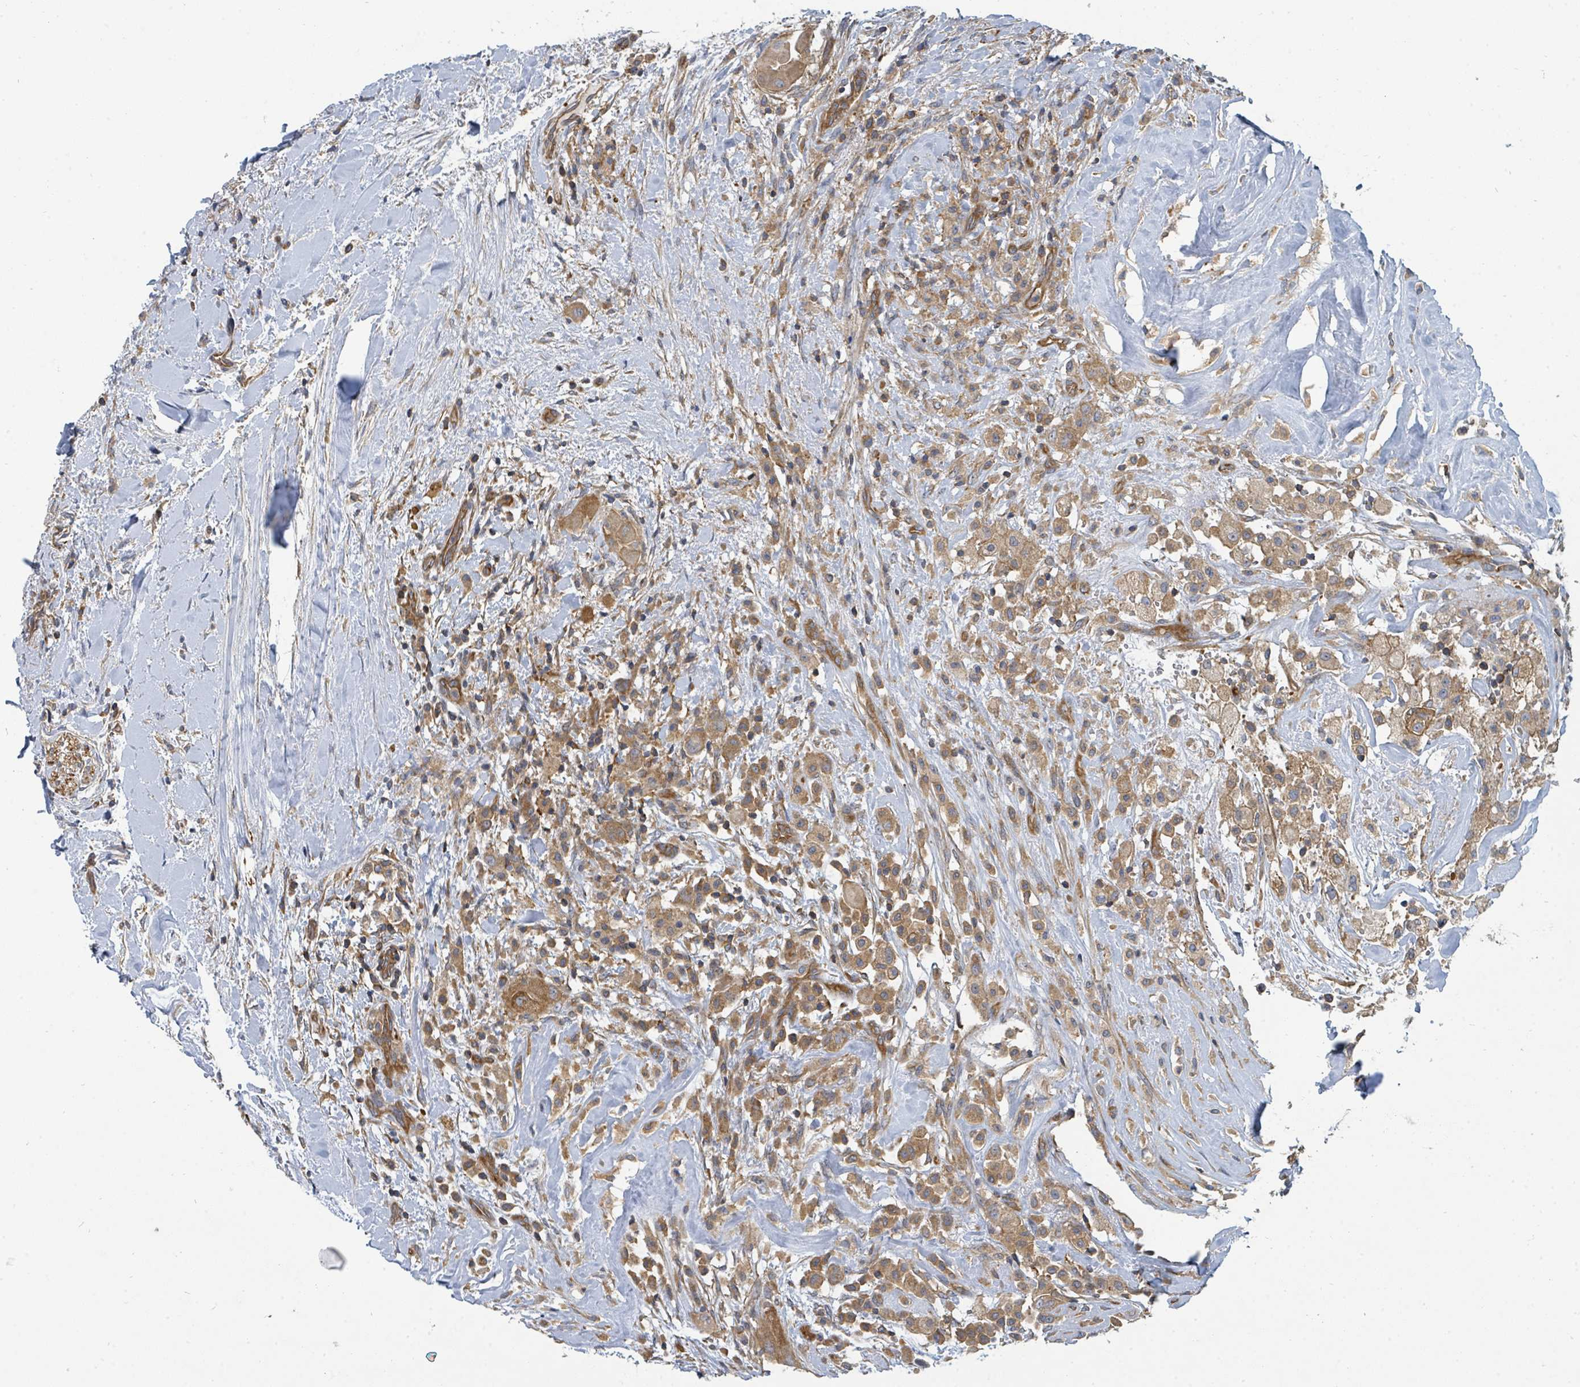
{"staining": {"intensity": "moderate", "quantity": "25%-75%", "location": "cytoplasmic/membranous"}, "tissue": "thyroid cancer", "cell_type": "Tumor cells", "image_type": "cancer", "snomed": [{"axis": "morphology", "description": "Normal tissue, NOS"}, {"axis": "morphology", "description": "Papillary adenocarcinoma, NOS"}, {"axis": "topography", "description": "Thyroid gland"}], "caption": "Brown immunohistochemical staining in thyroid papillary adenocarcinoma shows moderate cytoplasmic/membranous expression in about 25%-75% of tumor cells.", "gene": "BOLA2B", "patient": {"sex": "female", "age": 59}}